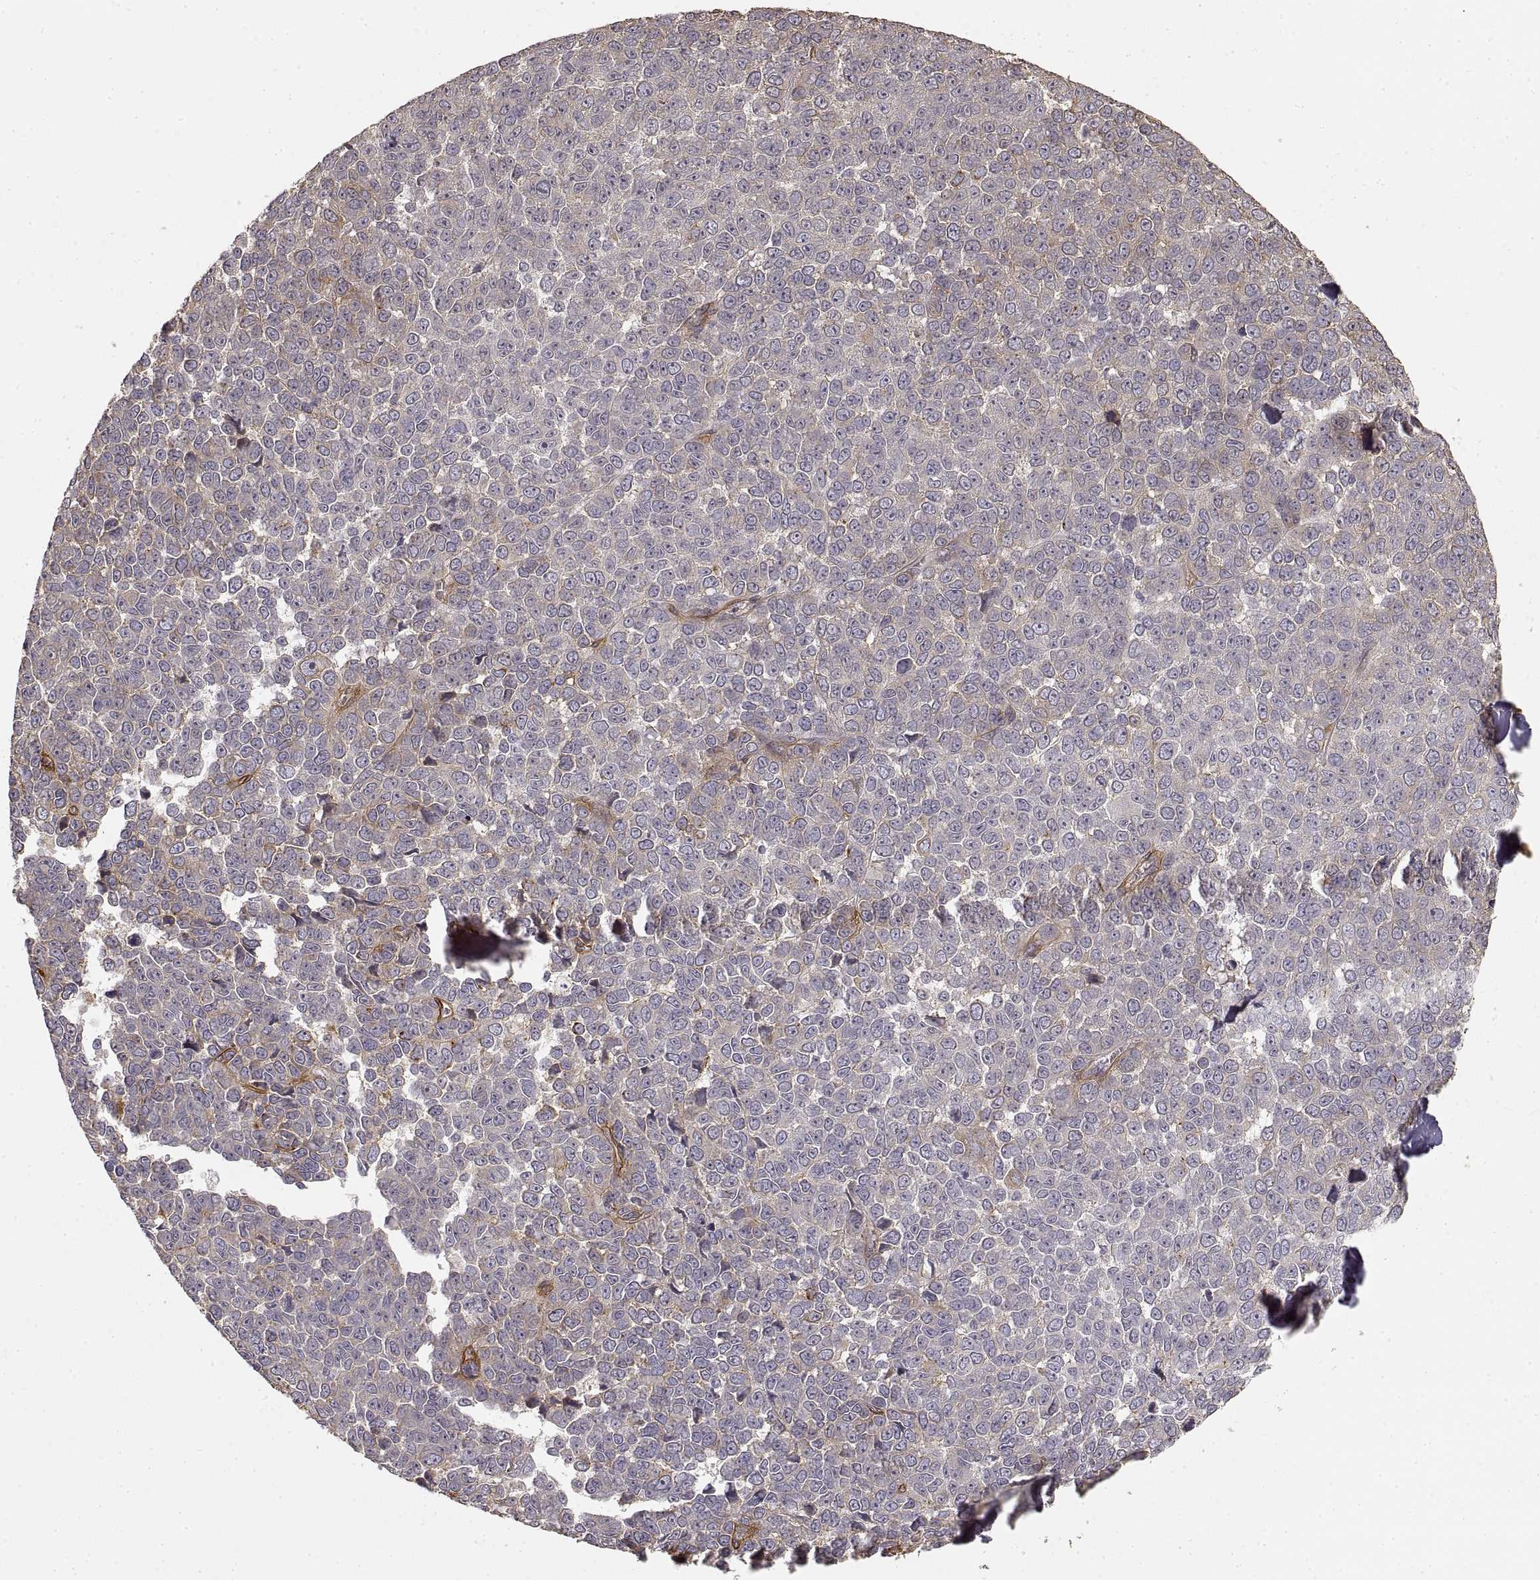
{"staining": {"intensity": "negative", "quantity": "none", "location": "none"}, "tissue": "melanoma", "cell_type": "Tumor cells", "image_type": "cancer", "snomed": [{"axis": "morphology", "description": "Malignant melanoma, NOS"}, {"axis": "topography", "description": "Skin"}], "caption": "An image of melanoma stained for a protein shows no brown staining in tumor cells.", "gene": "LAMA4", "patient": {"sex": "female", "age": 95}}